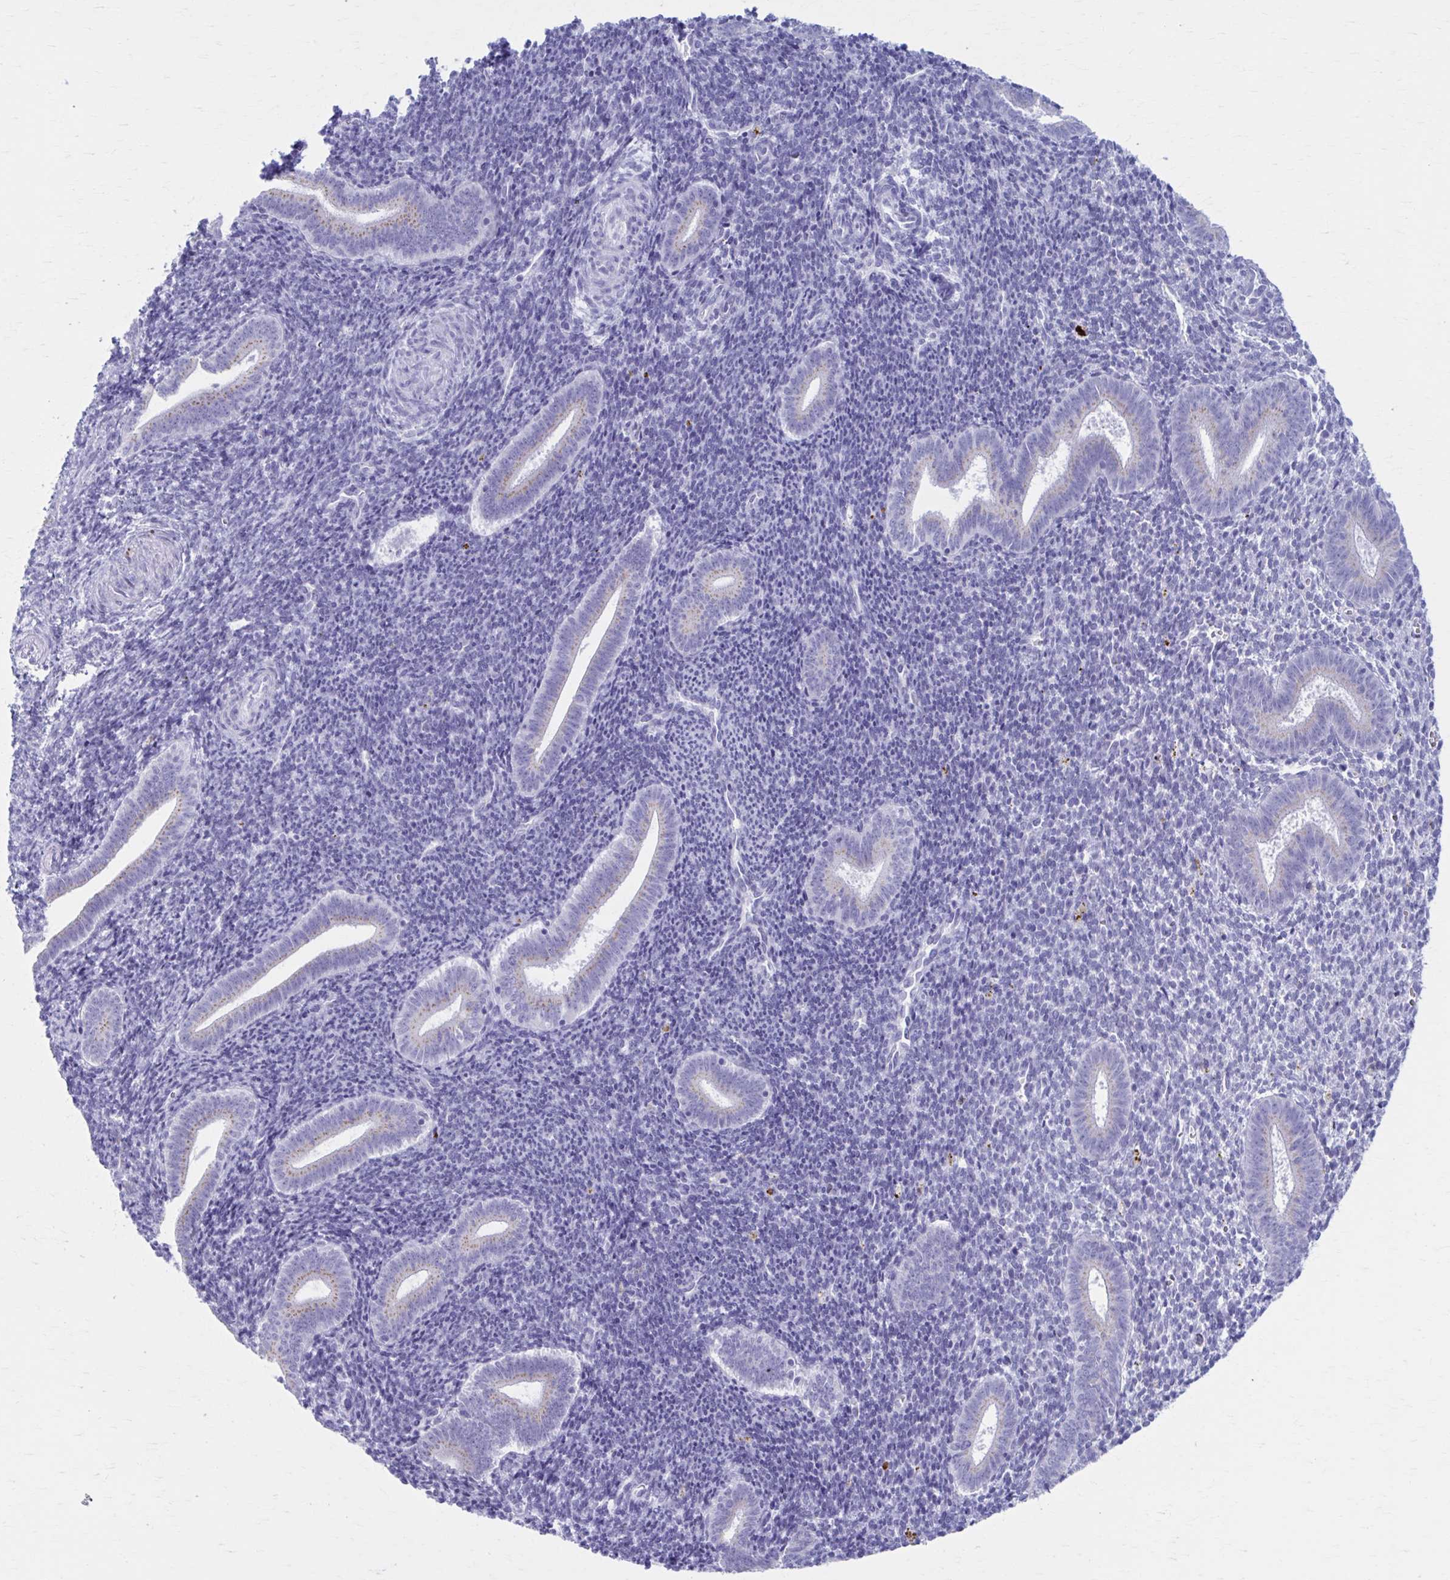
{"staining": {"intensity": "negative", "quantity": "none", "location": "none"}, "tissue": "endometrium", "cell_type": "Cells in endometrial stroma", "image_type": "normal", "snomed": [{"axis": "morphology", "description": "Normal tissue, NOS"}, {"axis": "topography", "description": "Endometrium"}], "caption": "DAB (3,3'-diaminobenzidine) immunohistochemical staining of normal human endometrium reveals no significant staining in cells in endometrial stroma.", "gene": "KCNE2", "patient": {"sex": "female", "age": 25}}